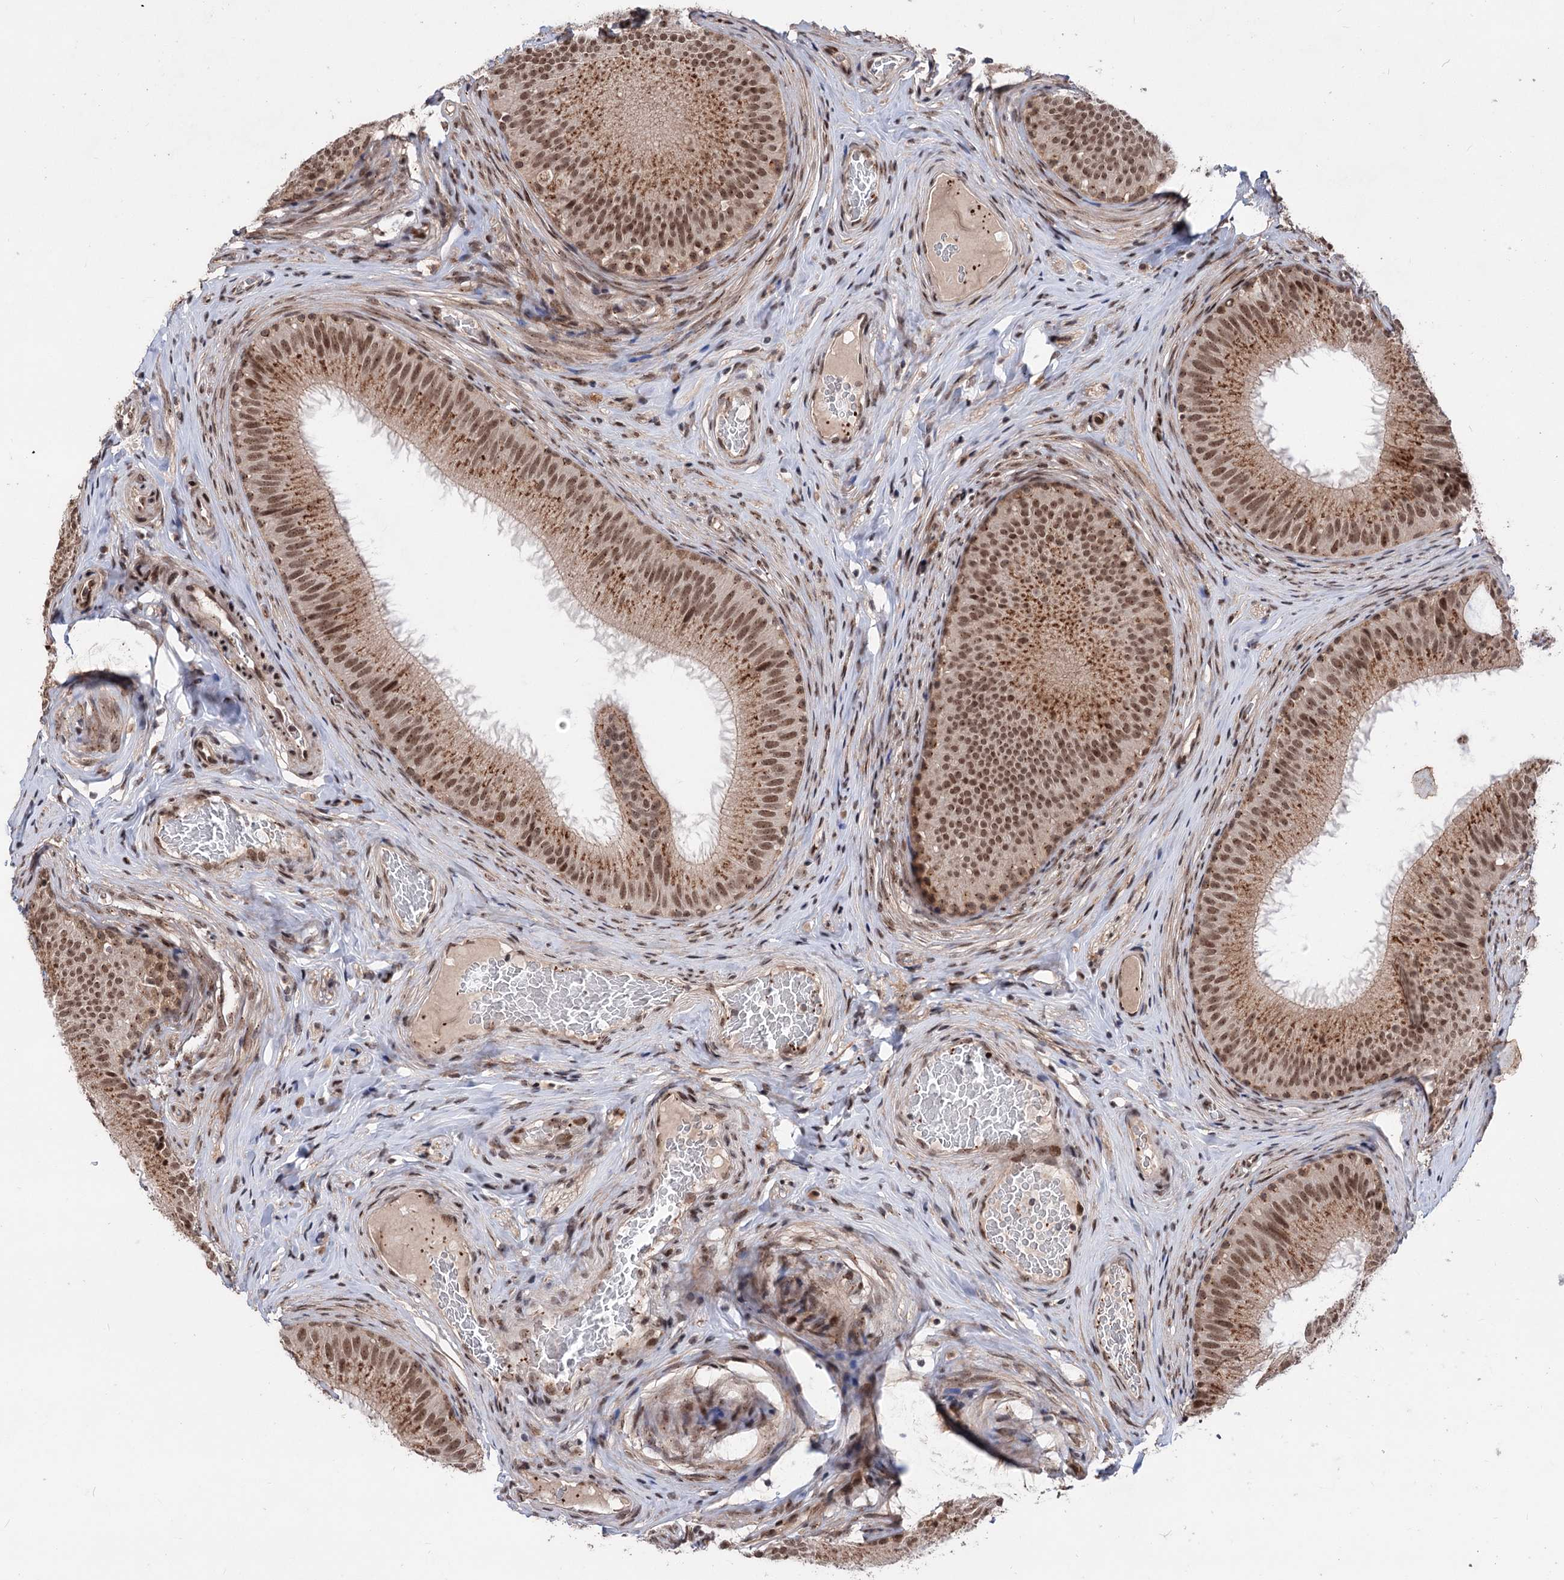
{"staining": {"intensity": "moderate", "quantity": ">75%", "location": "cytoplasmic/membranous,nuclear"}, "tissue": "epididymis", "cell_type": "Glandular cells", "image_type": "normal", "snomed": [{"axis": "morphology", "description": "Normal tissue, NOS"}, {"axis": "topography", "description": "Epididymis"}], "caption": "Glandular cells display moderate cytoplasmic/membranous,nuclear positivity in approximately >75% of cells in benign epididymis. The staining was performed using DAB (3,3'-diaminobenzidine), with brown indicating positive protein expression. Nuclei are stained blue with hematoxylin.", "gene": "MAML1", "patient": {"sex": "male", "age": 34}}